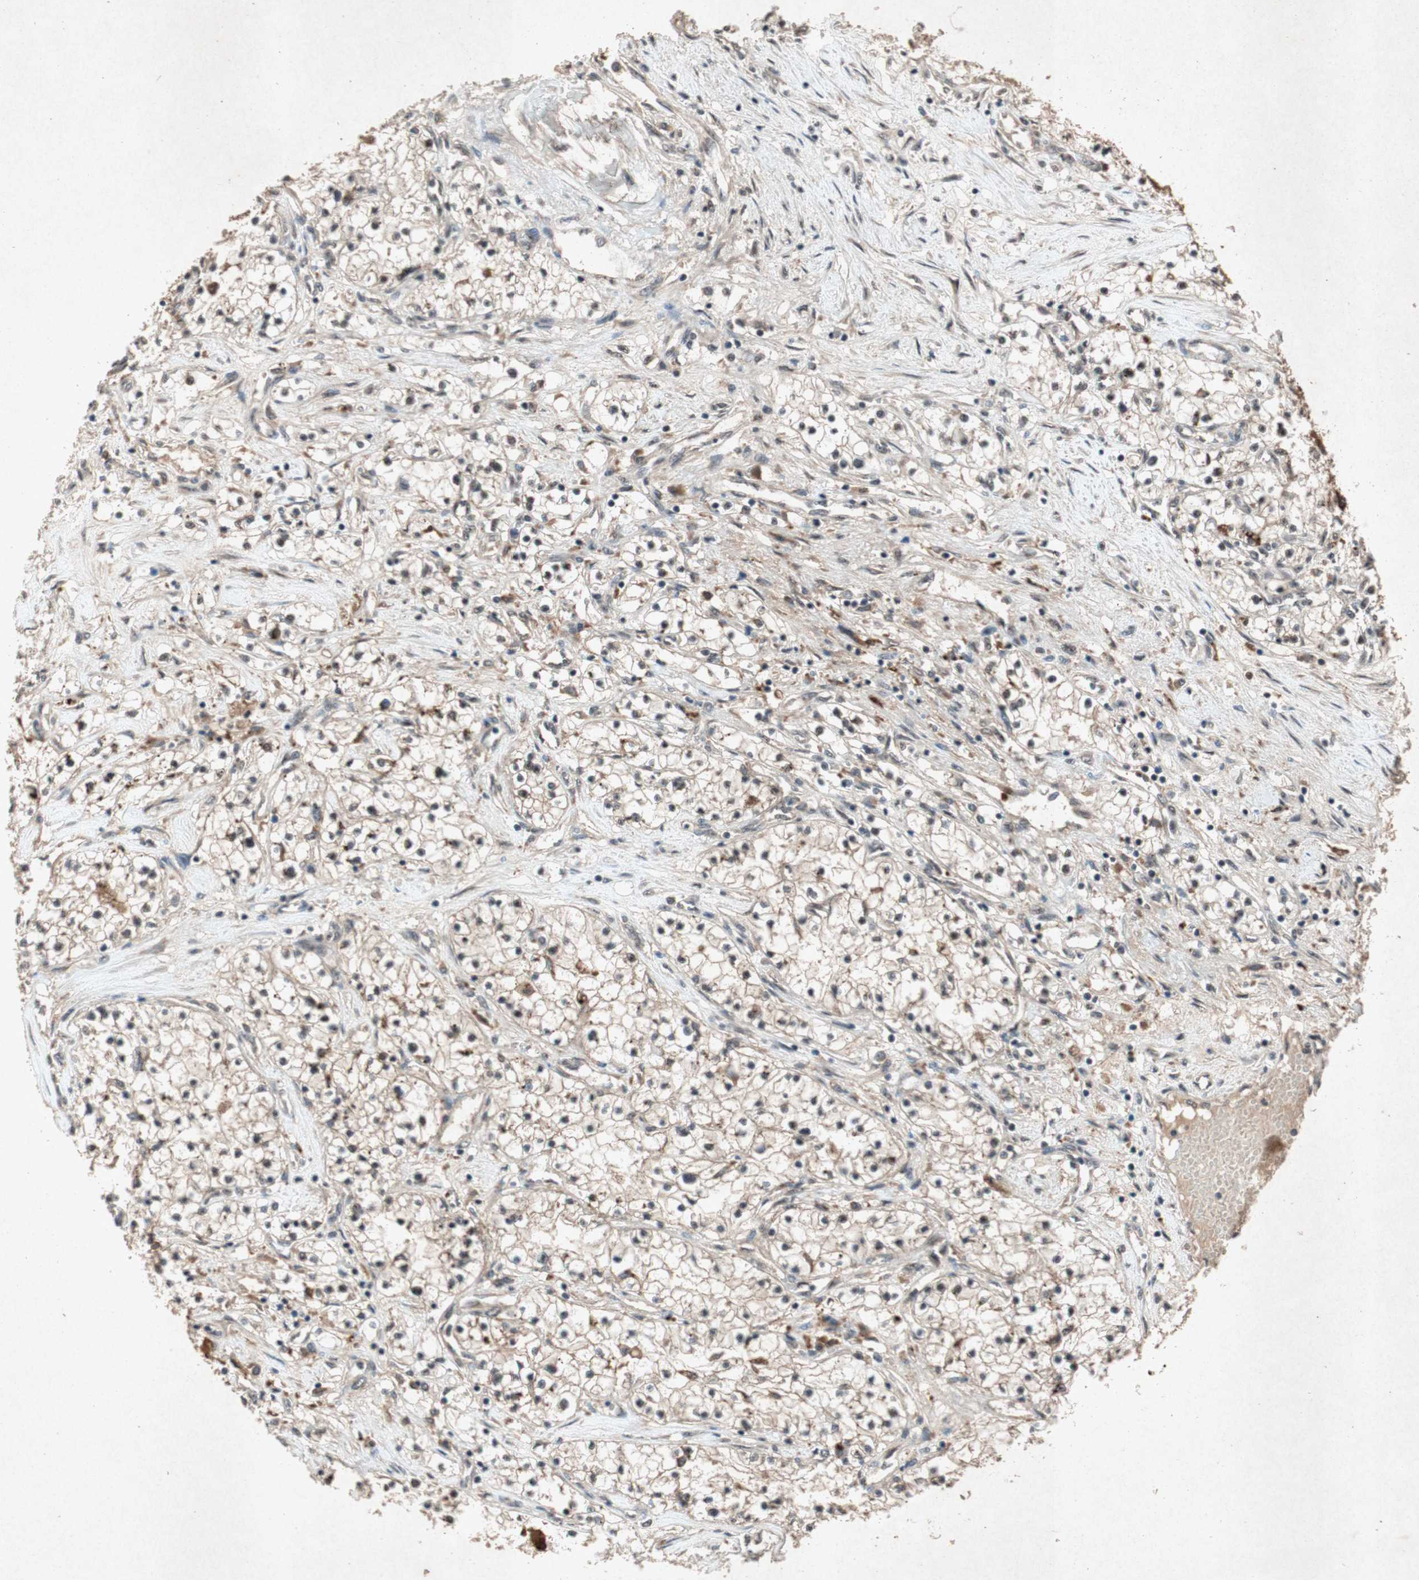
{"staining": {"intensity": "moderate", "quantity": "<25%", "location": "nuclear"}, "tissue": "renal cancer", "cell_type": "Tumor cells", "image_type": "cancer", "snomed": [{"axis": "morphology", "description": "Adenocarcinoma, NOS"}, {"axis": "topography", "description": "Kidney"}], "caption": "Immunohistochemical staining of human renal cancer displays low levels of moderate nuclear staining in approximately <25% of tumor cells.", "gene": "PML", "patient": {"sex": "male", "age": 68}}